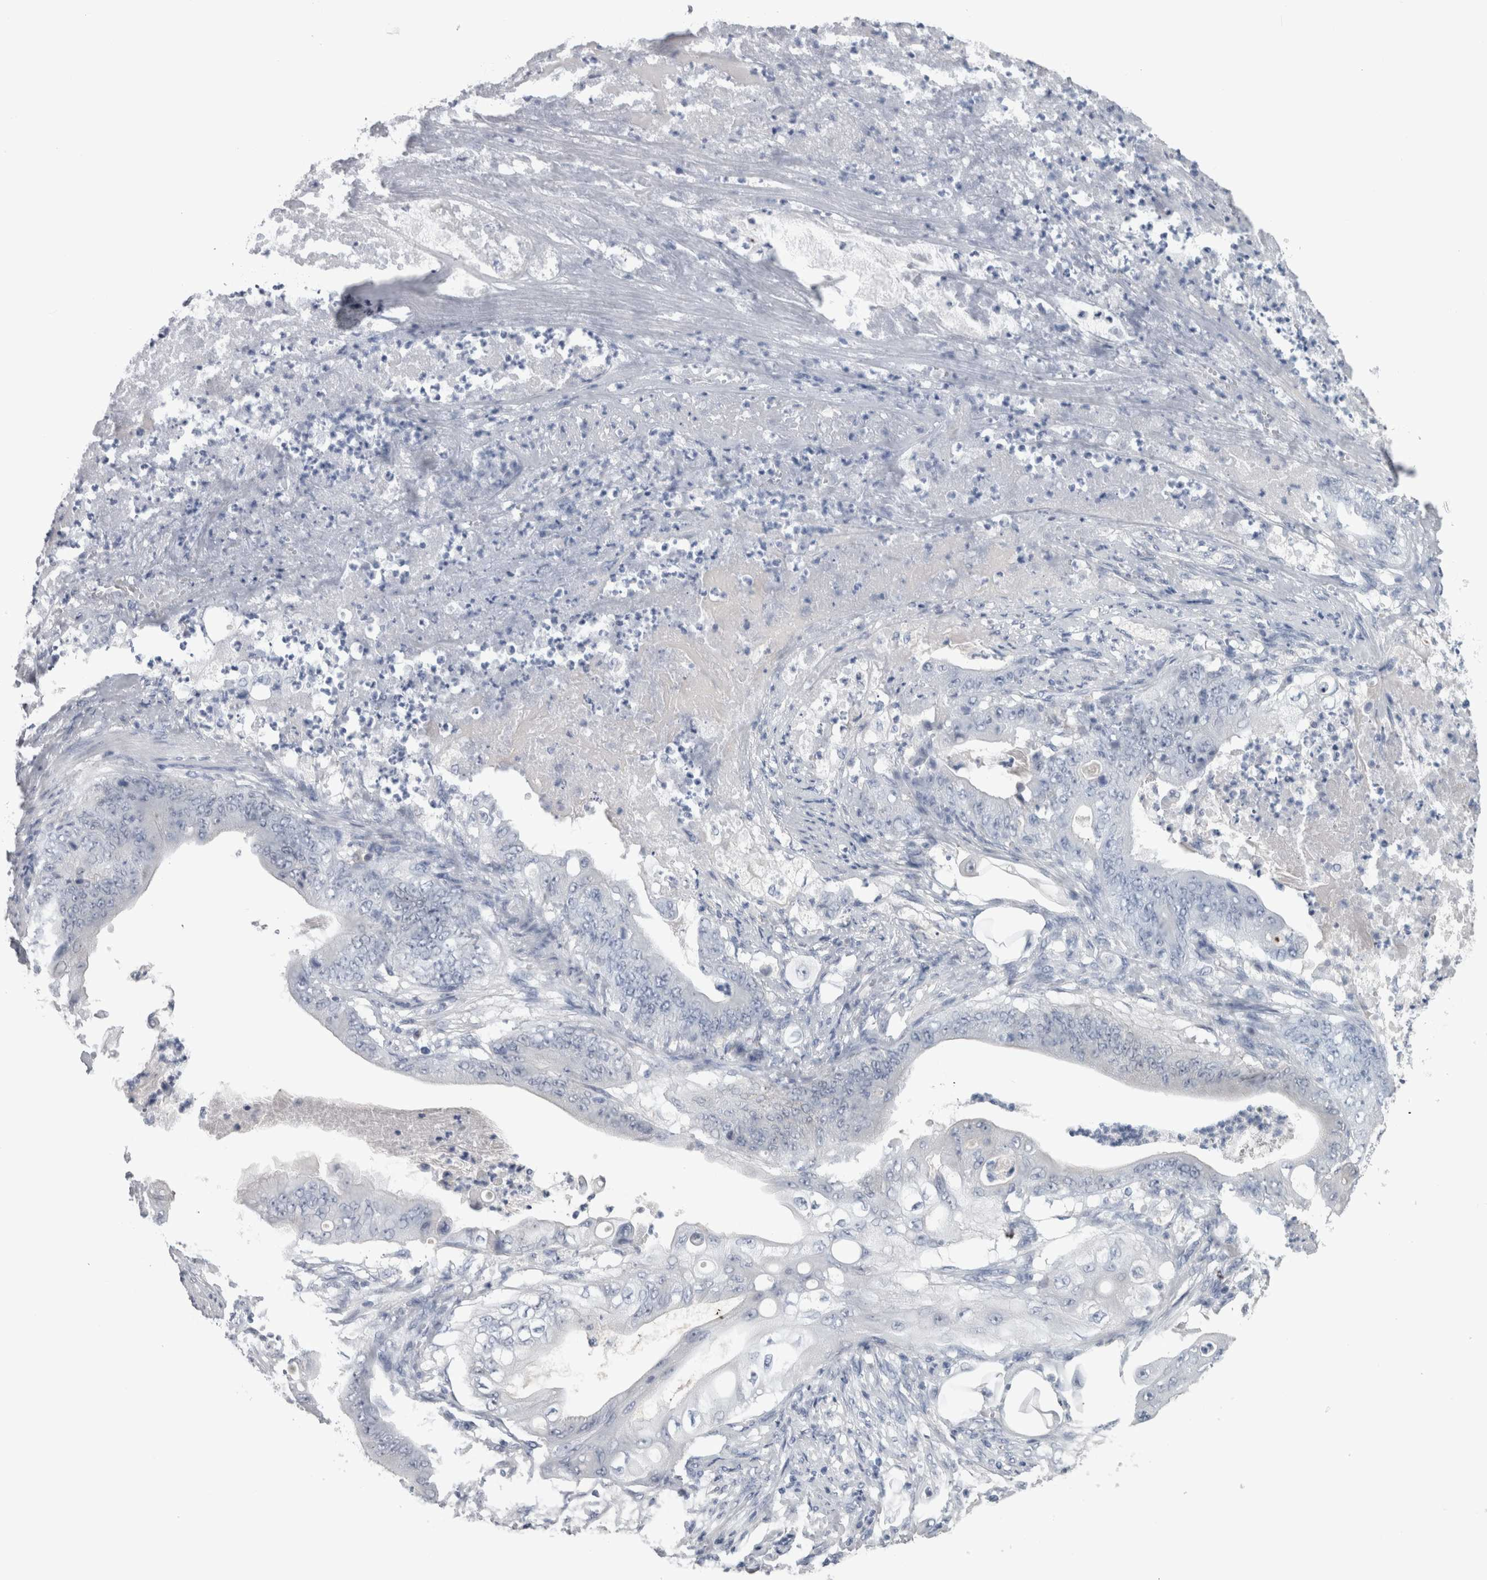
{"staining": {"intensity": "negative", "quantity": "none", "location": "none"}, "tissue": "stomach cancer", "cell_type": "Tumor cells", "image_type": "cancer", "snomed": [{"axis": "morphology", "description": "Adenocarcinoma, NOS"}, {"axis": "topography", "description": "Stomach"}], "caption": "A high-resolution image shows immunohistochemistry staining of stomach adenocarcinoma, which reveals no significant staining in tumor cells. (Stains: DAB (3,3'-diaminobenzidine) IHC with hematoxylin counter stain, Microscopy: brightfield microscopy at high magnification).", "gene": "CA8", "patient": {"sex": "female", "age": 73}}